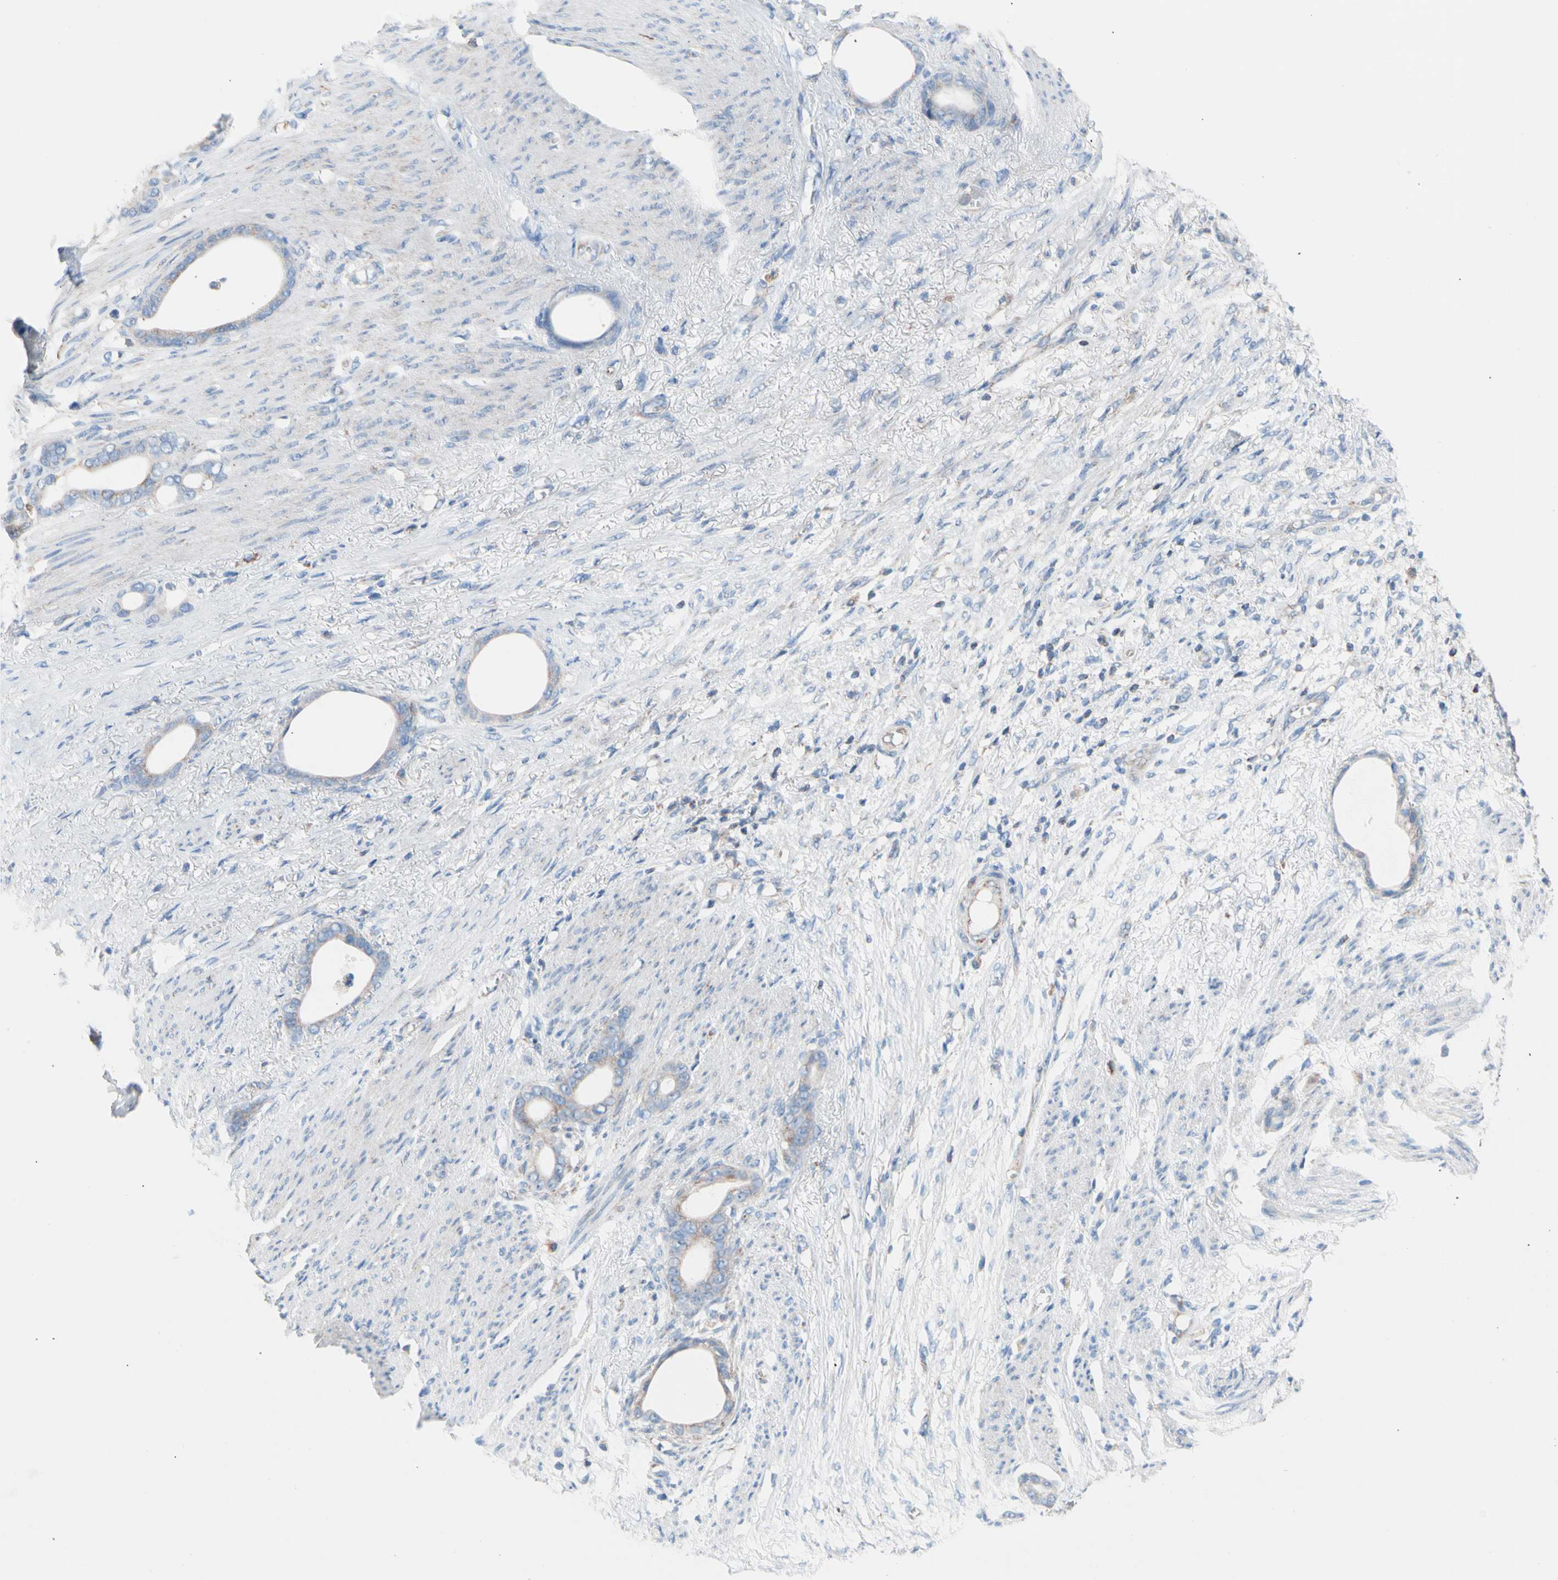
{"staining": {"intensity": "weak", "quantity": "<25%", "location": "cytoplasmic/membranous"}, "tissue": "stomach cancer", "cell_type": "Tumor cells", "image_type": "cancer", "snomed": [{"axis": "morphology", "description": "Adenocarcinoma, NOS"}, {"axis": "topography", "description": "Stomach"}], "caption": "This is a micrograph of IHC staining of stomach adenocarcinoma, which shows no staining in tumor cells.", "gene": "HK1", "patient": {"sex": "female", "age": 75}}